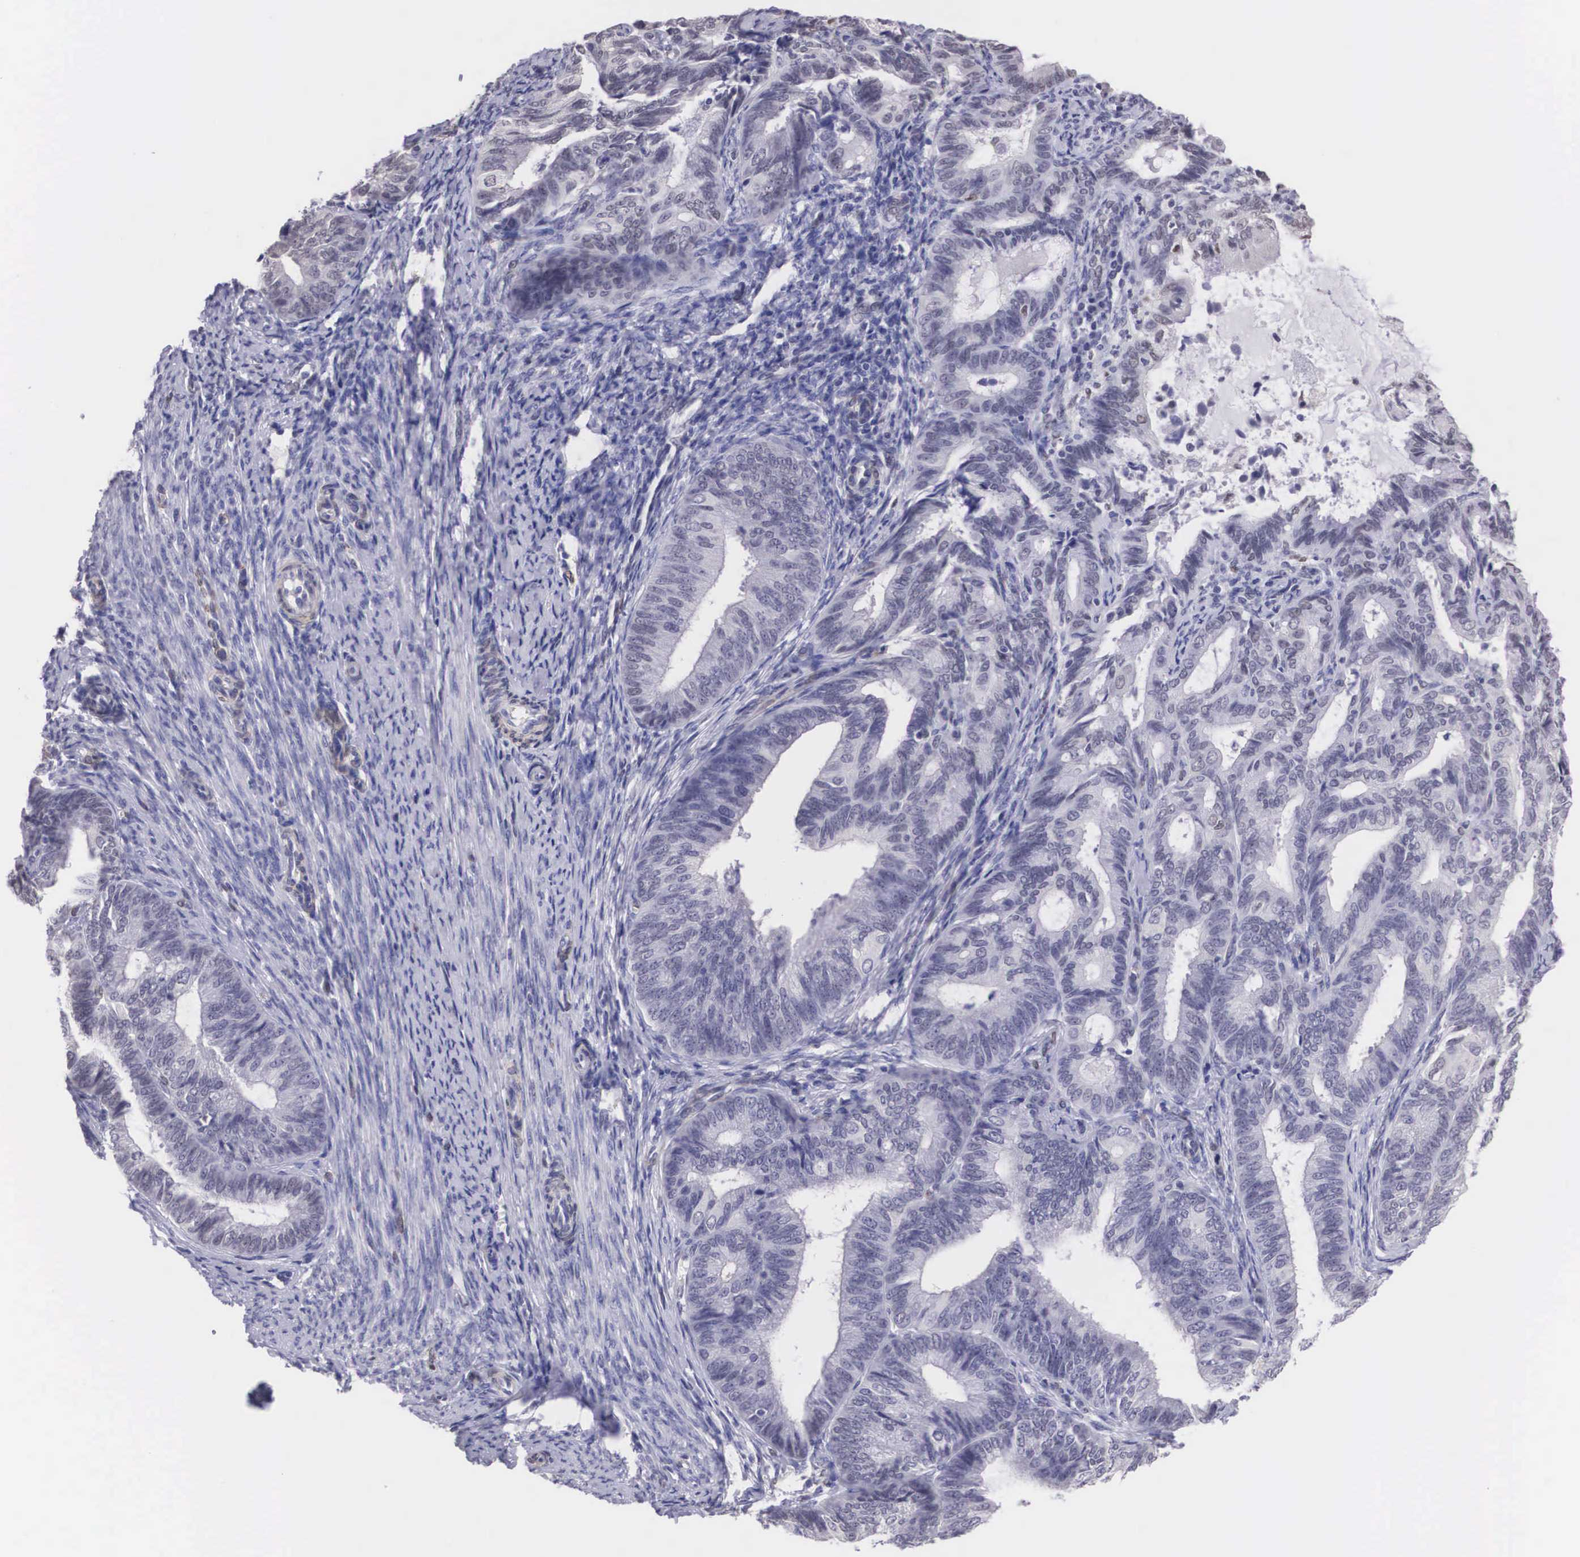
{"staining": {"intensity": "moderate", "quantity": "<25%", "location": "nuclear"}, "tissue": "endometrial cancer", "cell_type": "Tumor cells", "image_type": "cancer", "snomed": [{"axis": "morphology", "description": "Adenocarcinoma, NOS"}, {"axis": "topography", "description": "Endometrium"}], "caption": "A brown stain labels moderate nuclear expression of a protein in human endometrial cancer (adenocarcinoma) tumor cells.", "gene": "ETV6", "patient": {"sex": "female", "age": 63}}